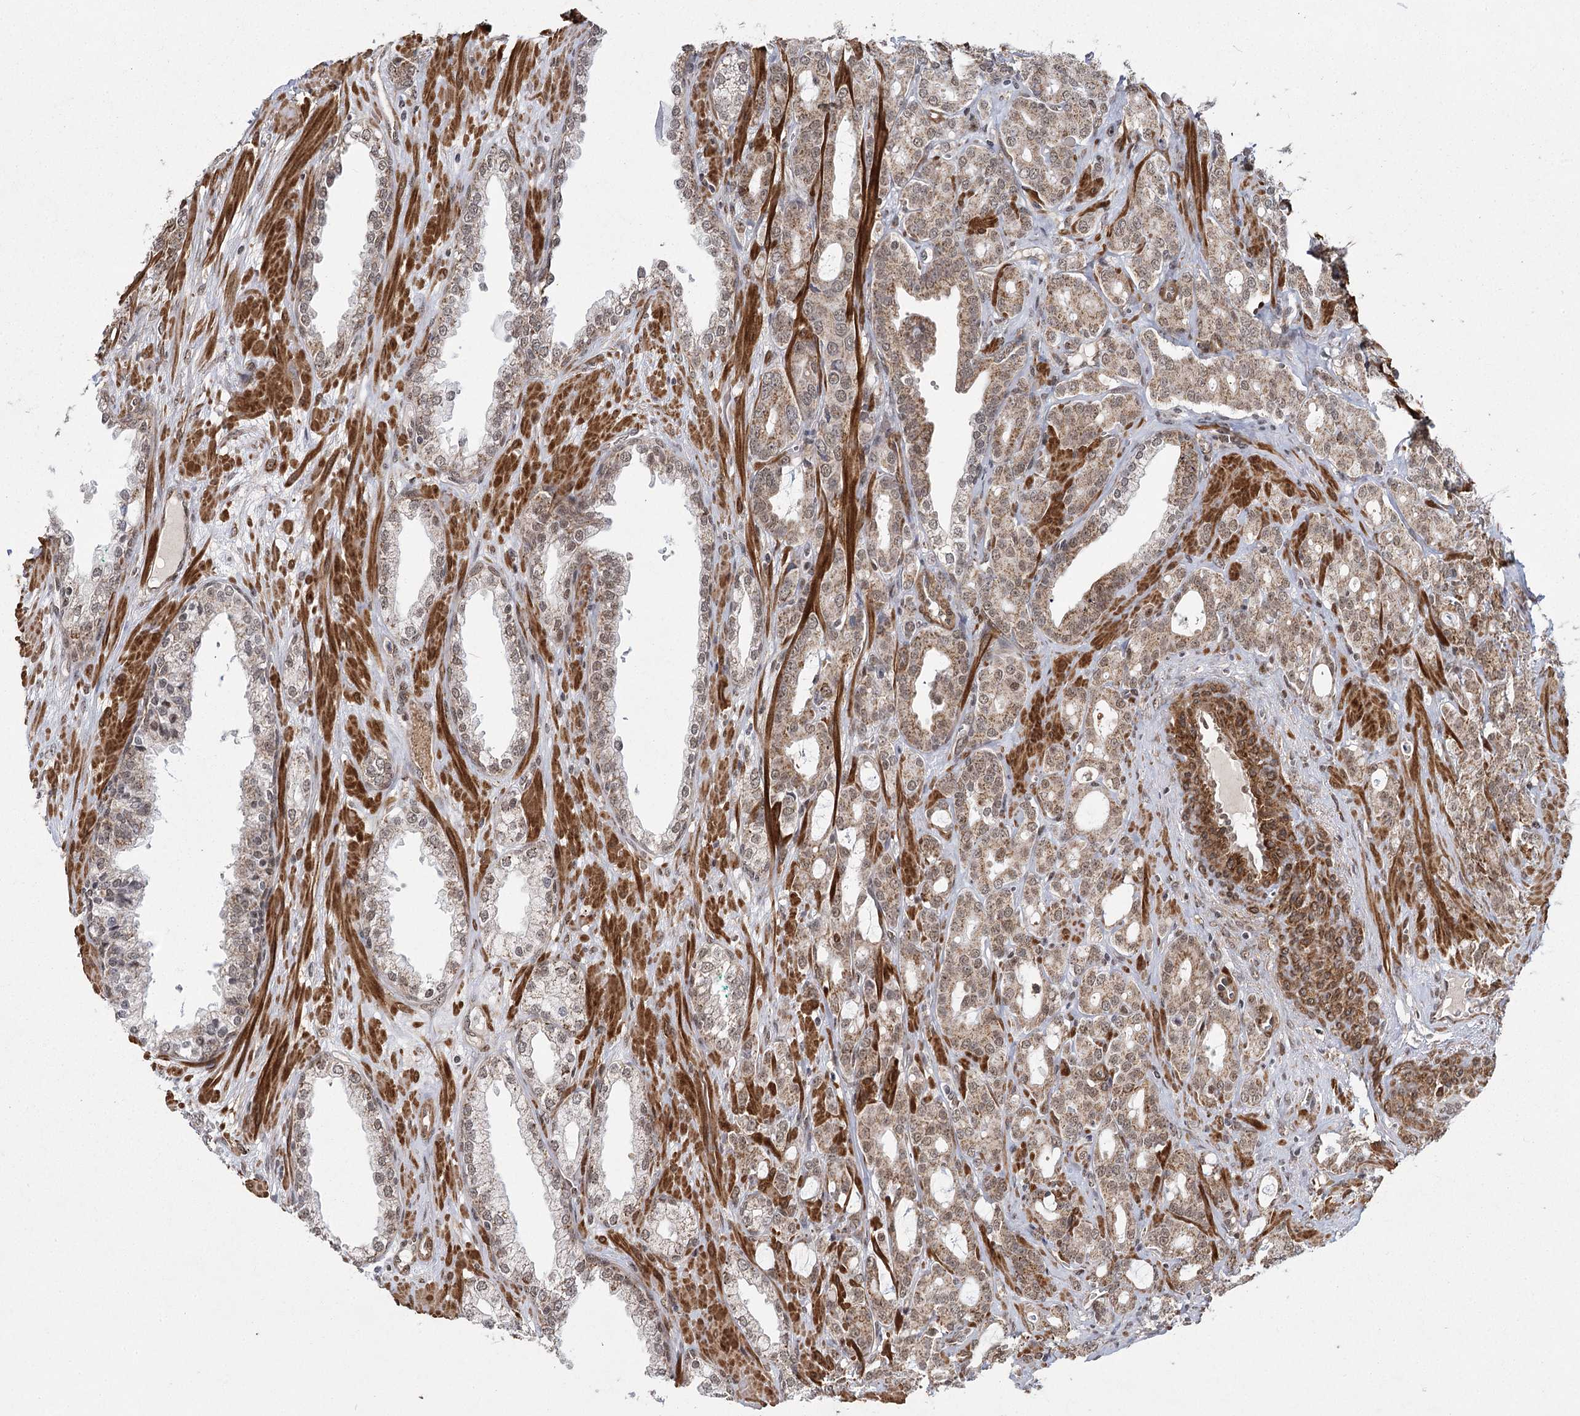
{"staining": {"intensity": "moderate", "quantity": ">75%", "location": "cytoplasmic/membranous"}, "tissue": "prostate cancer", "cell_type": "Tumor cells", "image_type": "cancer", "snomed": [{"axis": "morphology", "description": "Adenocarcinoma, High grade"}, {"axis": "topography", "description": "Prostate"}], "caption": "DAB immunohistochemical staining of human prostate adenocarcinoma (high-grade) shows moderate cytoplasmic/membranous protein expression in about >75% of tumor cells.", "gene": "ZCCHC24", "patient": {"sex": "male", "age": 72}}